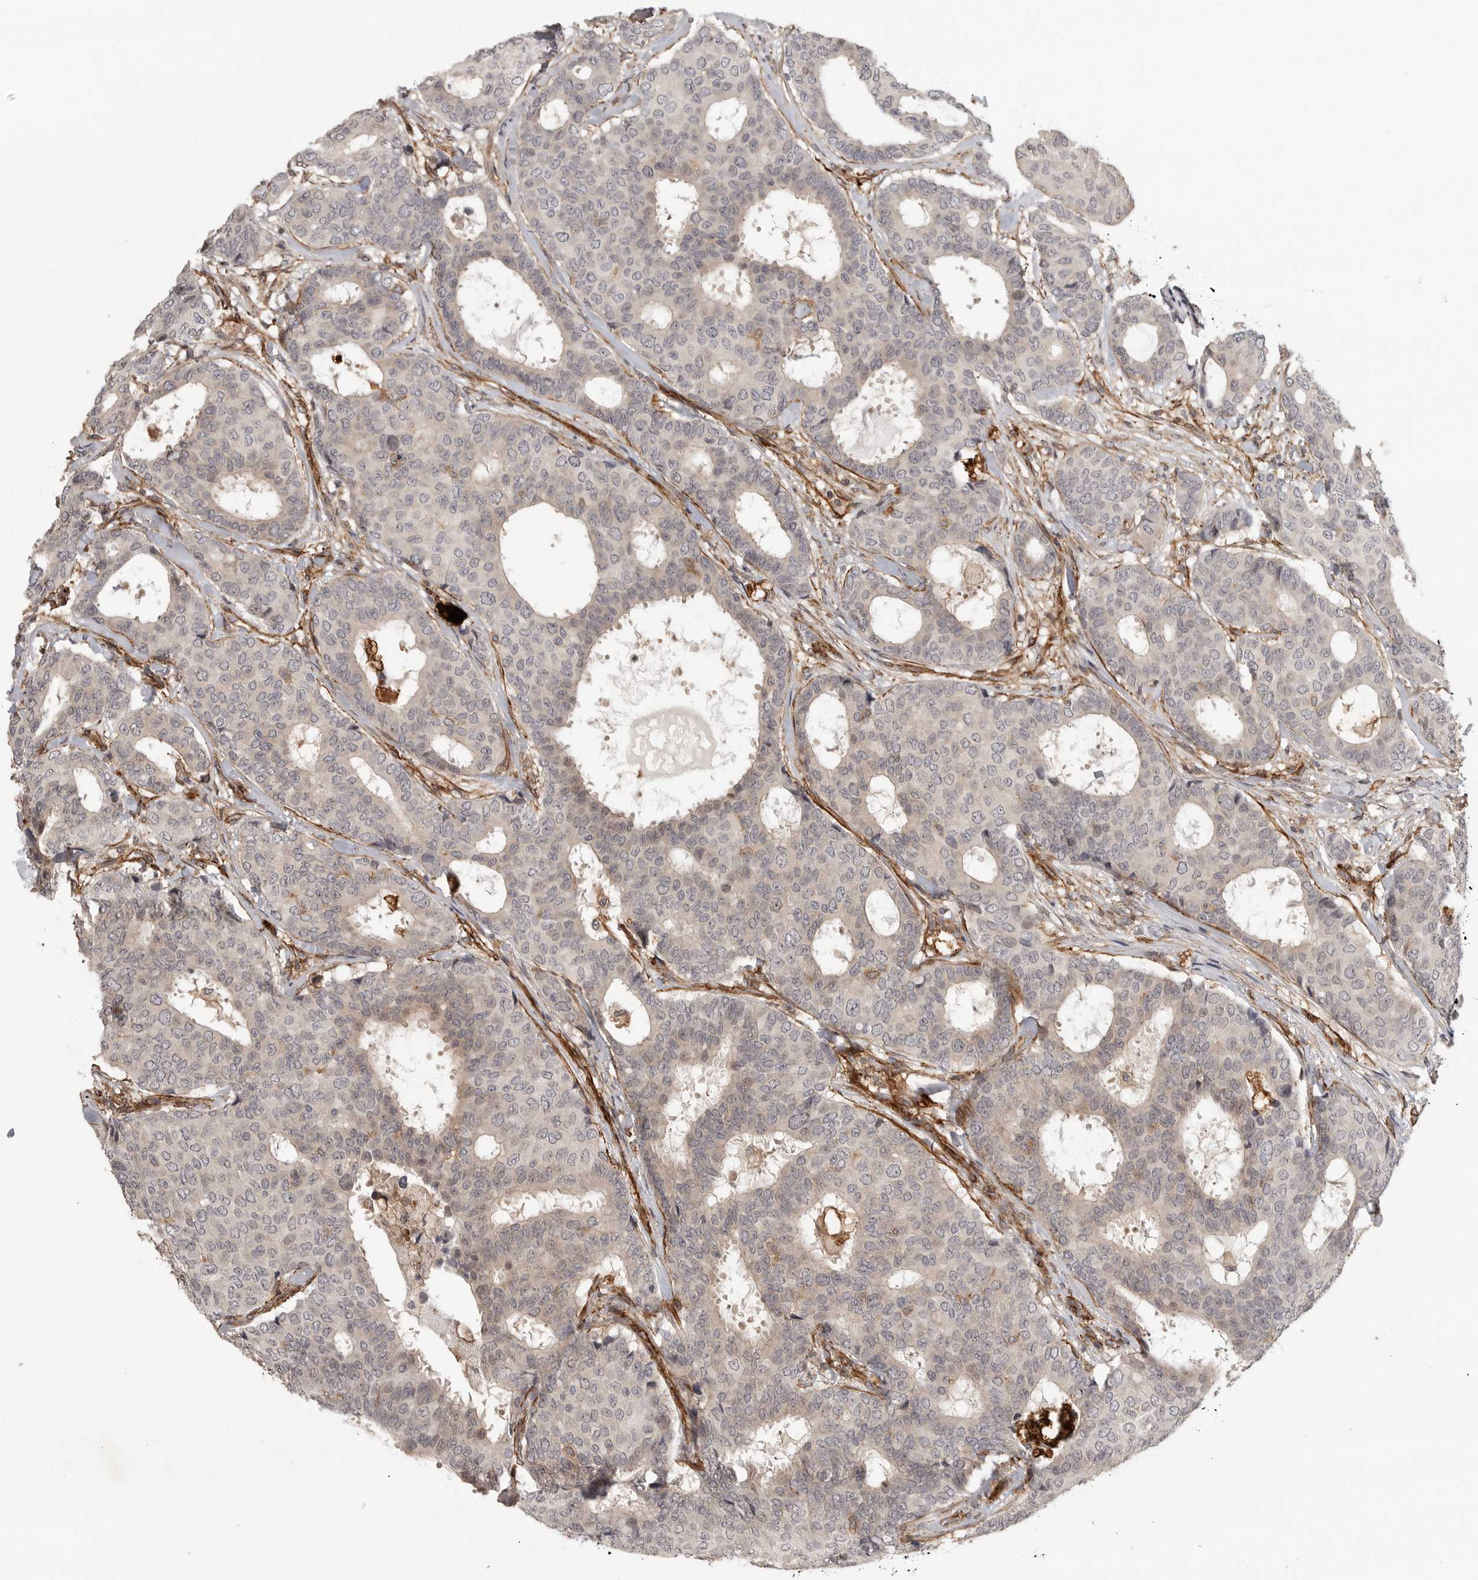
{"staining": {"intensity": "negative", "quantity": "none", "location": "none"}, "tissue": "breast cancer", "cell_type": "Tumor cells", "image_type": "cancer", "snomed": [{"axis": "morphology", "description": "Duct carcinoma"}, {"axis": "topography", "description": "Breast"}], "caption": "Tumor cells show no significant protein staining in breast invasive ductal carcinoma.", "gene": "TUT4", "patient": {"sex": "female", "age": 75}}